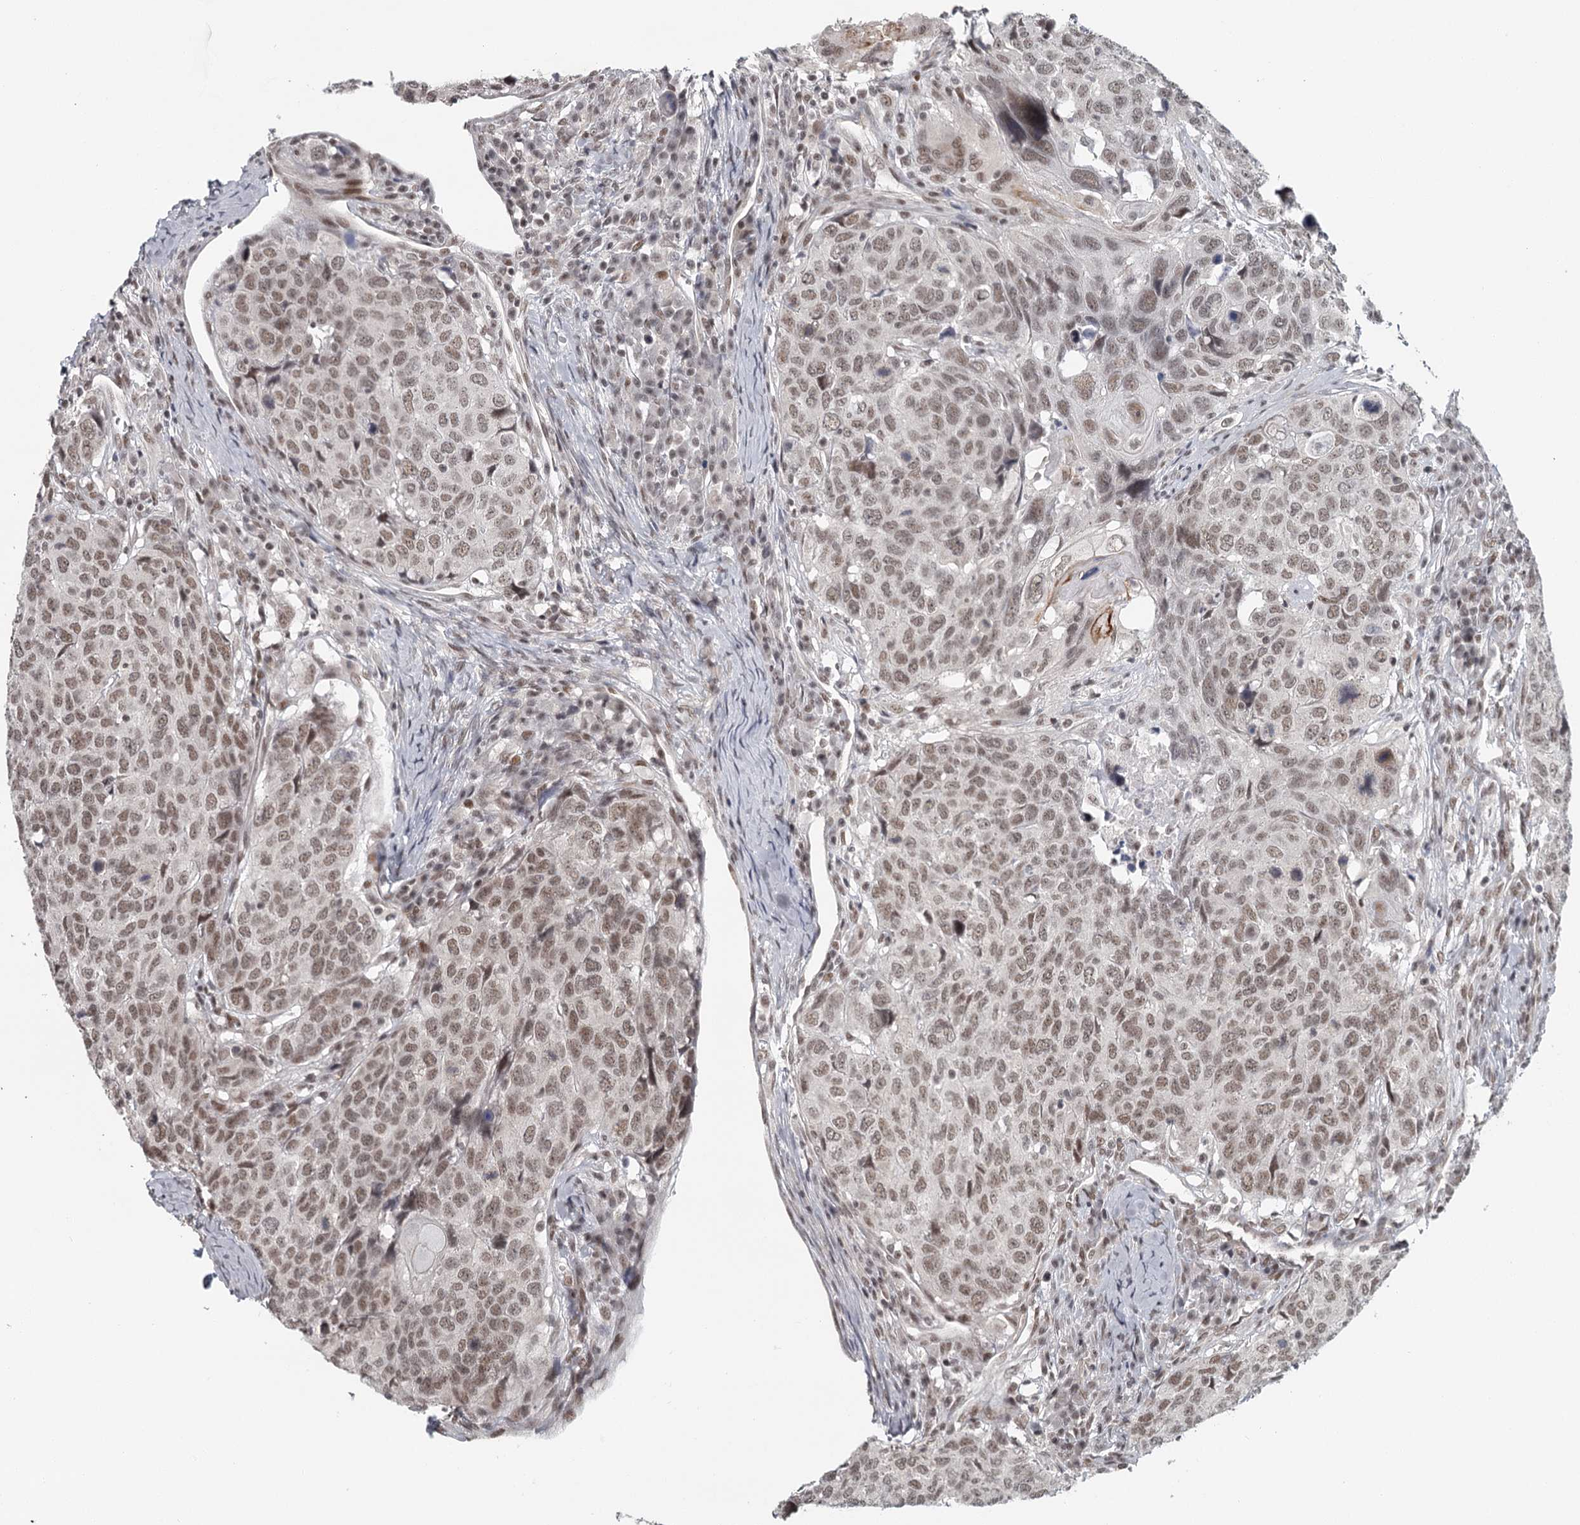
{"staining": {"intensity": "moderate", "quantity": ">75%", "location": "nuclear"}, "tissue": "head and neck cancer", "cell_type": "Tumor cells", "image_type": "cancer", "snomed": [{"axis": "morphology", "description": "Squamous cell carcinoma, NOS"}, {"axis": "topography", "description": "Head-Neck"}], "caption": "This is an image of immunohistochemistry (IHC) staining of head and neck squamous cell carcinoma, which shows moderate expression in the nuclear of tumor cells.", "gene": "FAM13C", "patient": {"sex": "male", "age": 66}}